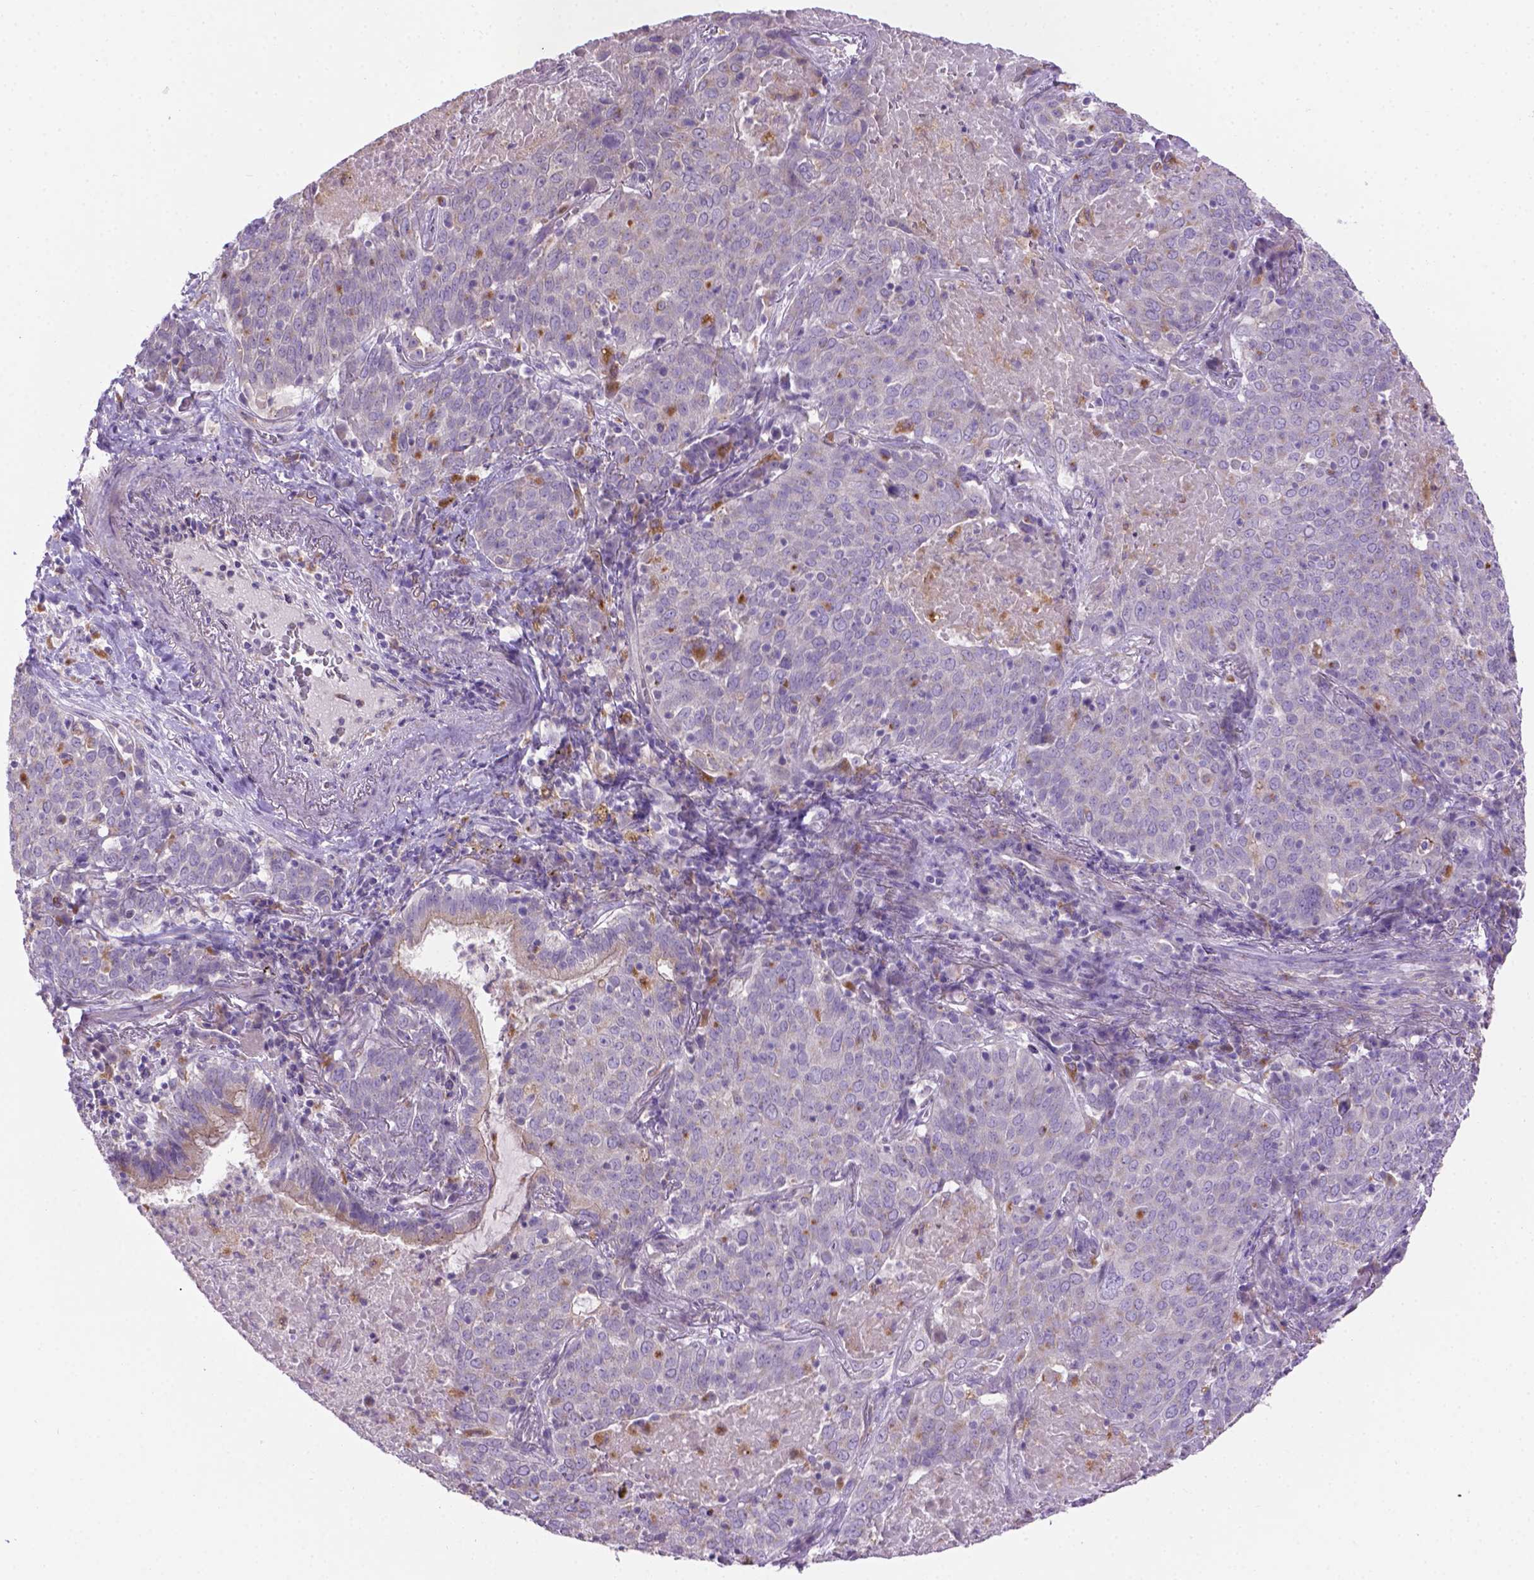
{"staining": {"intensity": "negative", "quantity": "none", "location": "none"}, "tissue": "lung cancer", "cell_type": "Tumor cells", "image_type": "cancer", "snomed": [{"axis": "morphology", "description": "Squamous cell carcinoma, NOS"}, {"axis": "topography", "description": "Lung"}], "caption": "A high-resolution image shows IHC staining of squamous cell carcinoma (lung), which demonstrates no significant staining in tumor cells.", "gene": "CDH7", "patient": {"sex": "male", "age": 82}}